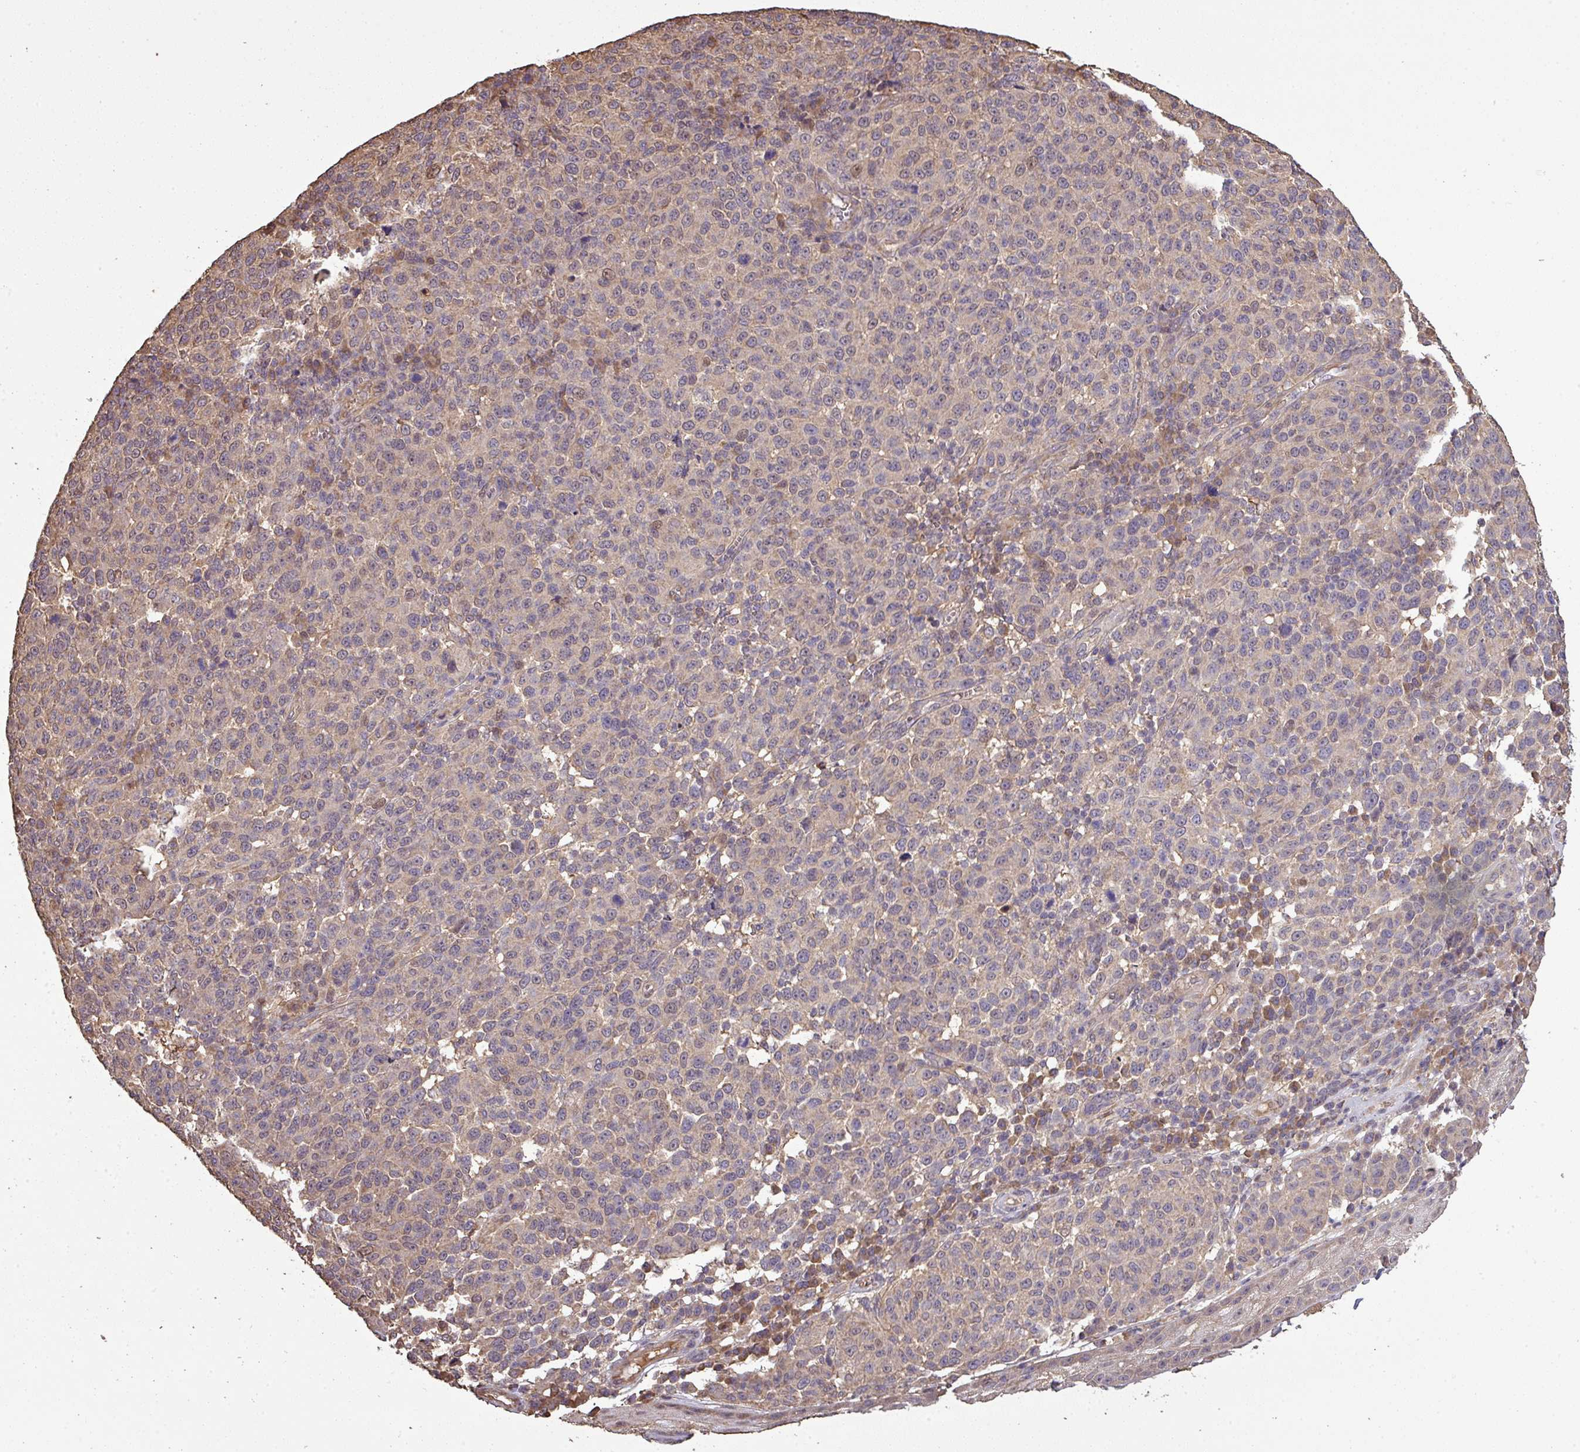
{"staining": {"intensity": "weak", "quantity": "<25%", "location": "cytoplasmic/membranous"}, "tissue": "melanoma", "cell_type": "Tumor cells", "image_type": "cancer", "snomed": [{"axis": "morphology", "description": "Malignant melanoma, NOS"}, {"axis": "topography", "description": "Skin"}], "caption": "Tumor cells are negative for brown protein staining in malignant melanoma.", "gene": "ISLR", "patient": {"sex": "male", "age": 49}}